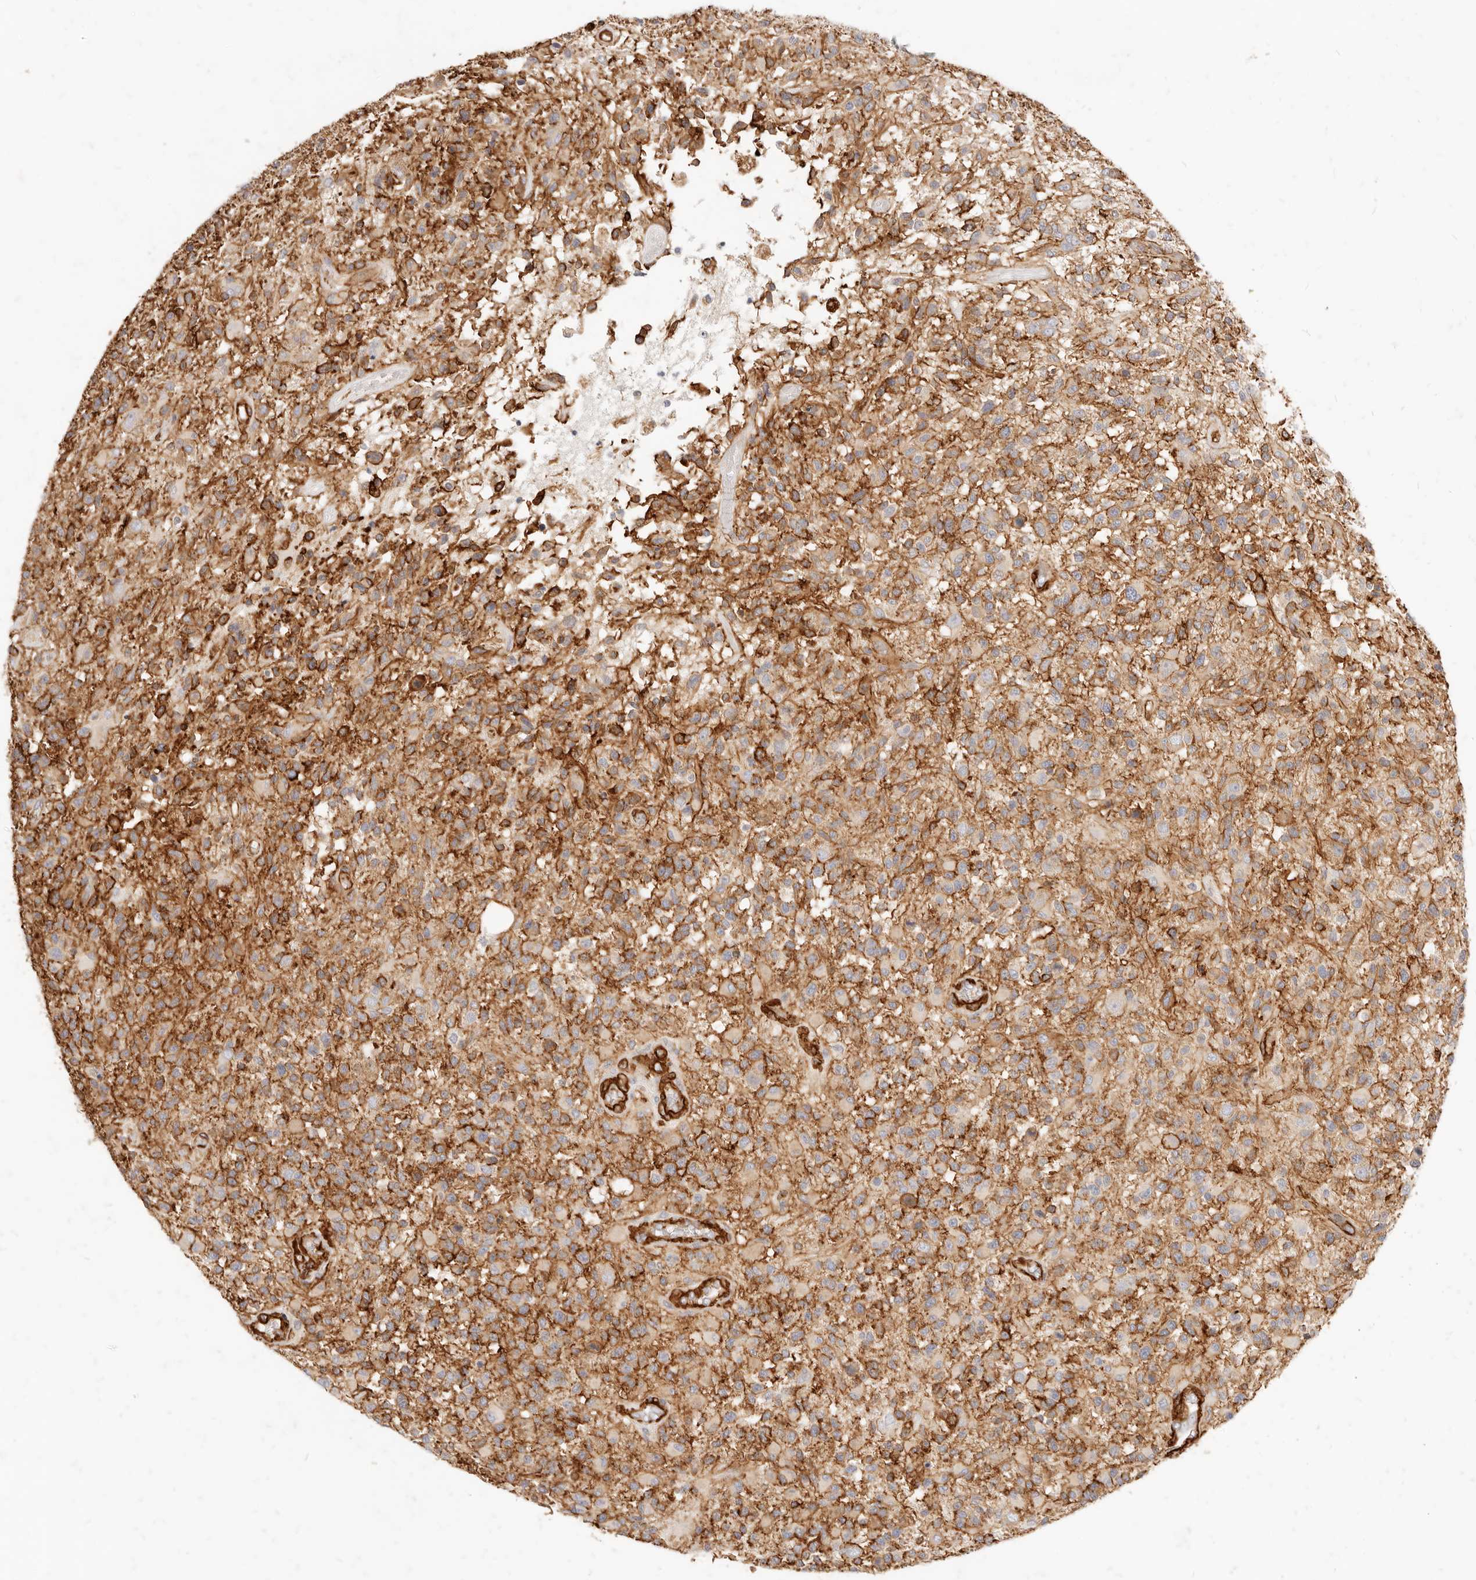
{"staining": {"intensity": "moderate", "quantity": "25%-75%", "location": "cytoplasmic/membranous"}, "tissue": "glioma", "cell_type": "Tumor cells", "image_type": "cancer", "snomed": [{"axis": "morphology", "description": "Glioma, malignant, High grade"}, {"axis": "morphology", "description": "Glioblastoma, NOS"}, {"axis": "topography", "description": "Brain"}], "caption": "IHC (DAB) staining of glioblastoma displays moderate cytoplasmic/membranous protein expression in approximately 25%-75% of tumor cells.", "gene": "TMTC2", "patient": {"sex": "male", "age": 60}}